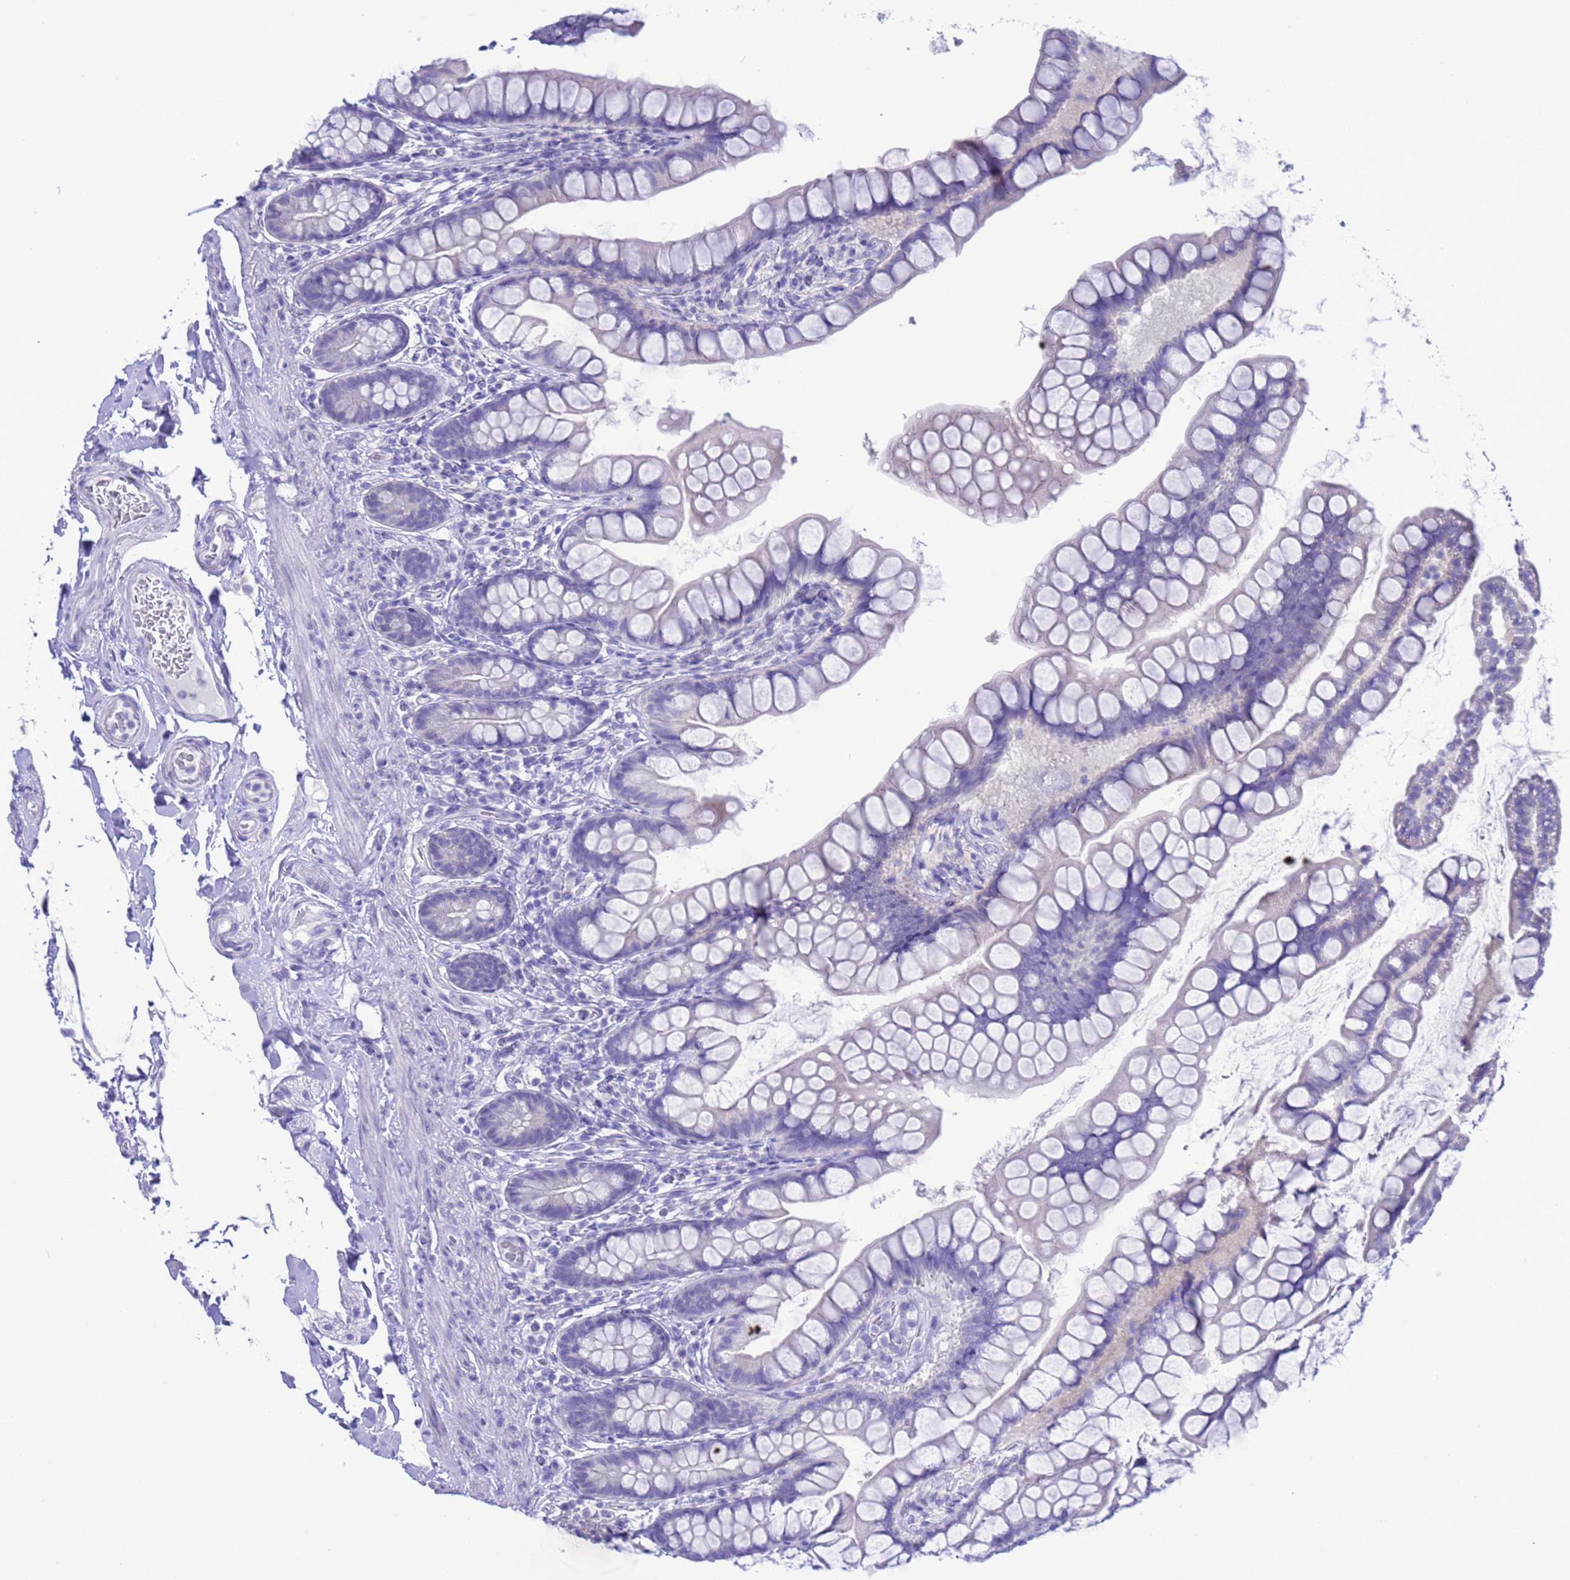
{"staining": {"intensity": "negative", "quantity": "none", "location": "none"}, "tissue": "small intestine", "cell_type": "Glandular cells", "image_type": "normal", "snomed": [{"axis": "morphology", "description": "Normal tissue, NOS"}, {"axis": "topography", "description": "Small intestine"}], "caption": "High power microscopy histopathology image of an immunohistochemistry (IHC) image of unremarkable small intestine, revealing no significant staining in glandular cells.", "gene": "GSTM1", "patient": {"sex": "male", "age": 70}}